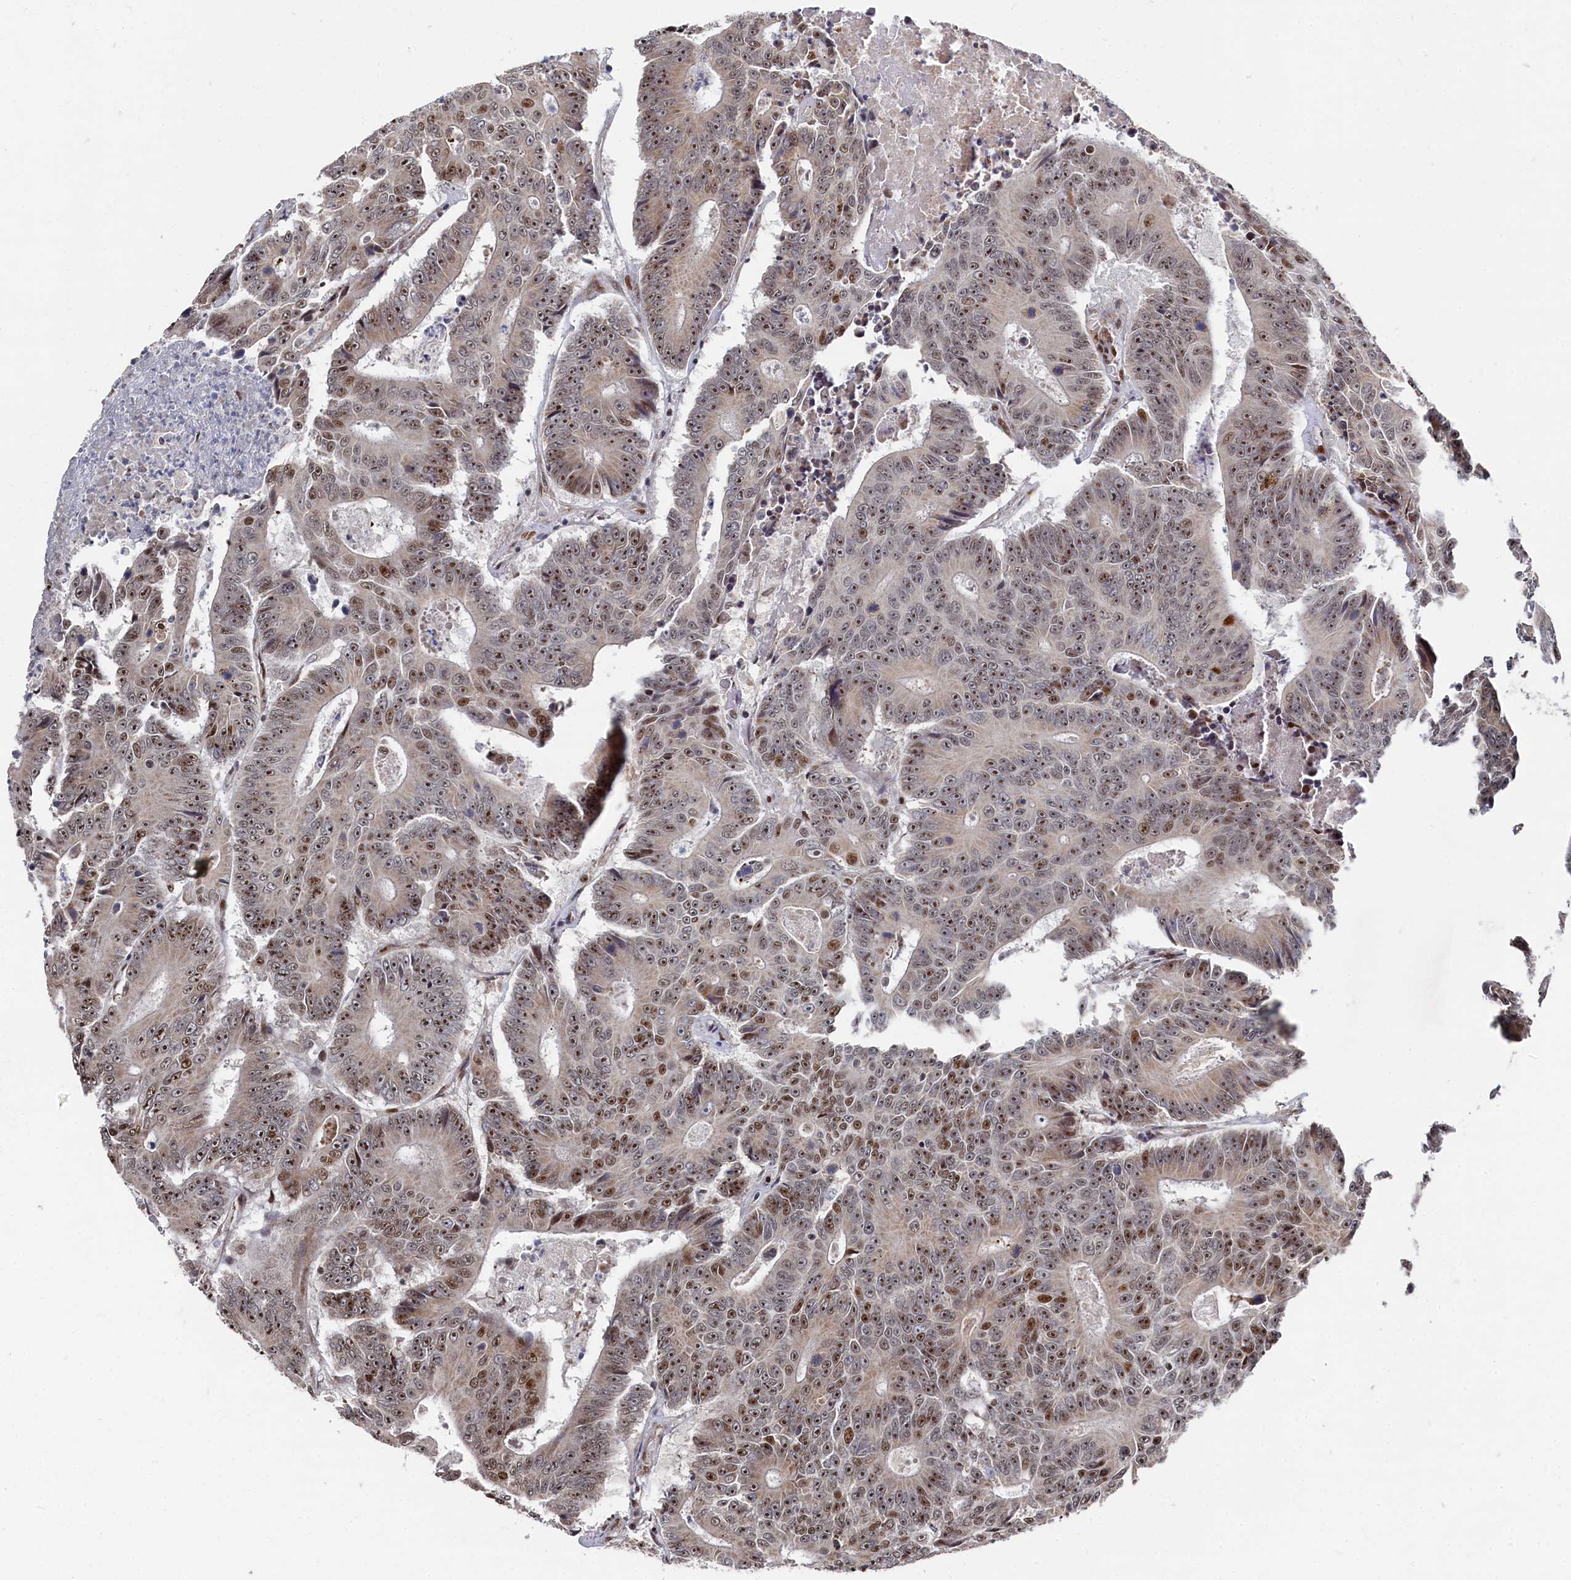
{"staining": {"intensity": "moderate", "quantity": ">75%", "location": "nuclear"}, "tissue": "colorectal cancer", "cell_type": "Tumor cells", "image_type": "cancer", "snomed": [{"axis": "morphology", "description": "Adenocarcinoma, NOS"}, {"axis": "topography", "description": "Colon"}], "caption": "Moderate nuclear protein positivity is seen in approximately >75% of tumor cells in adenocarcinoma (colorectal). The staining was performed using DAB, with brown indicating positive protein expression. Nuclei are stained blue with hematoxylin.", "gene": "BUB3", "patient": {"sex": "male", "age": 83}}